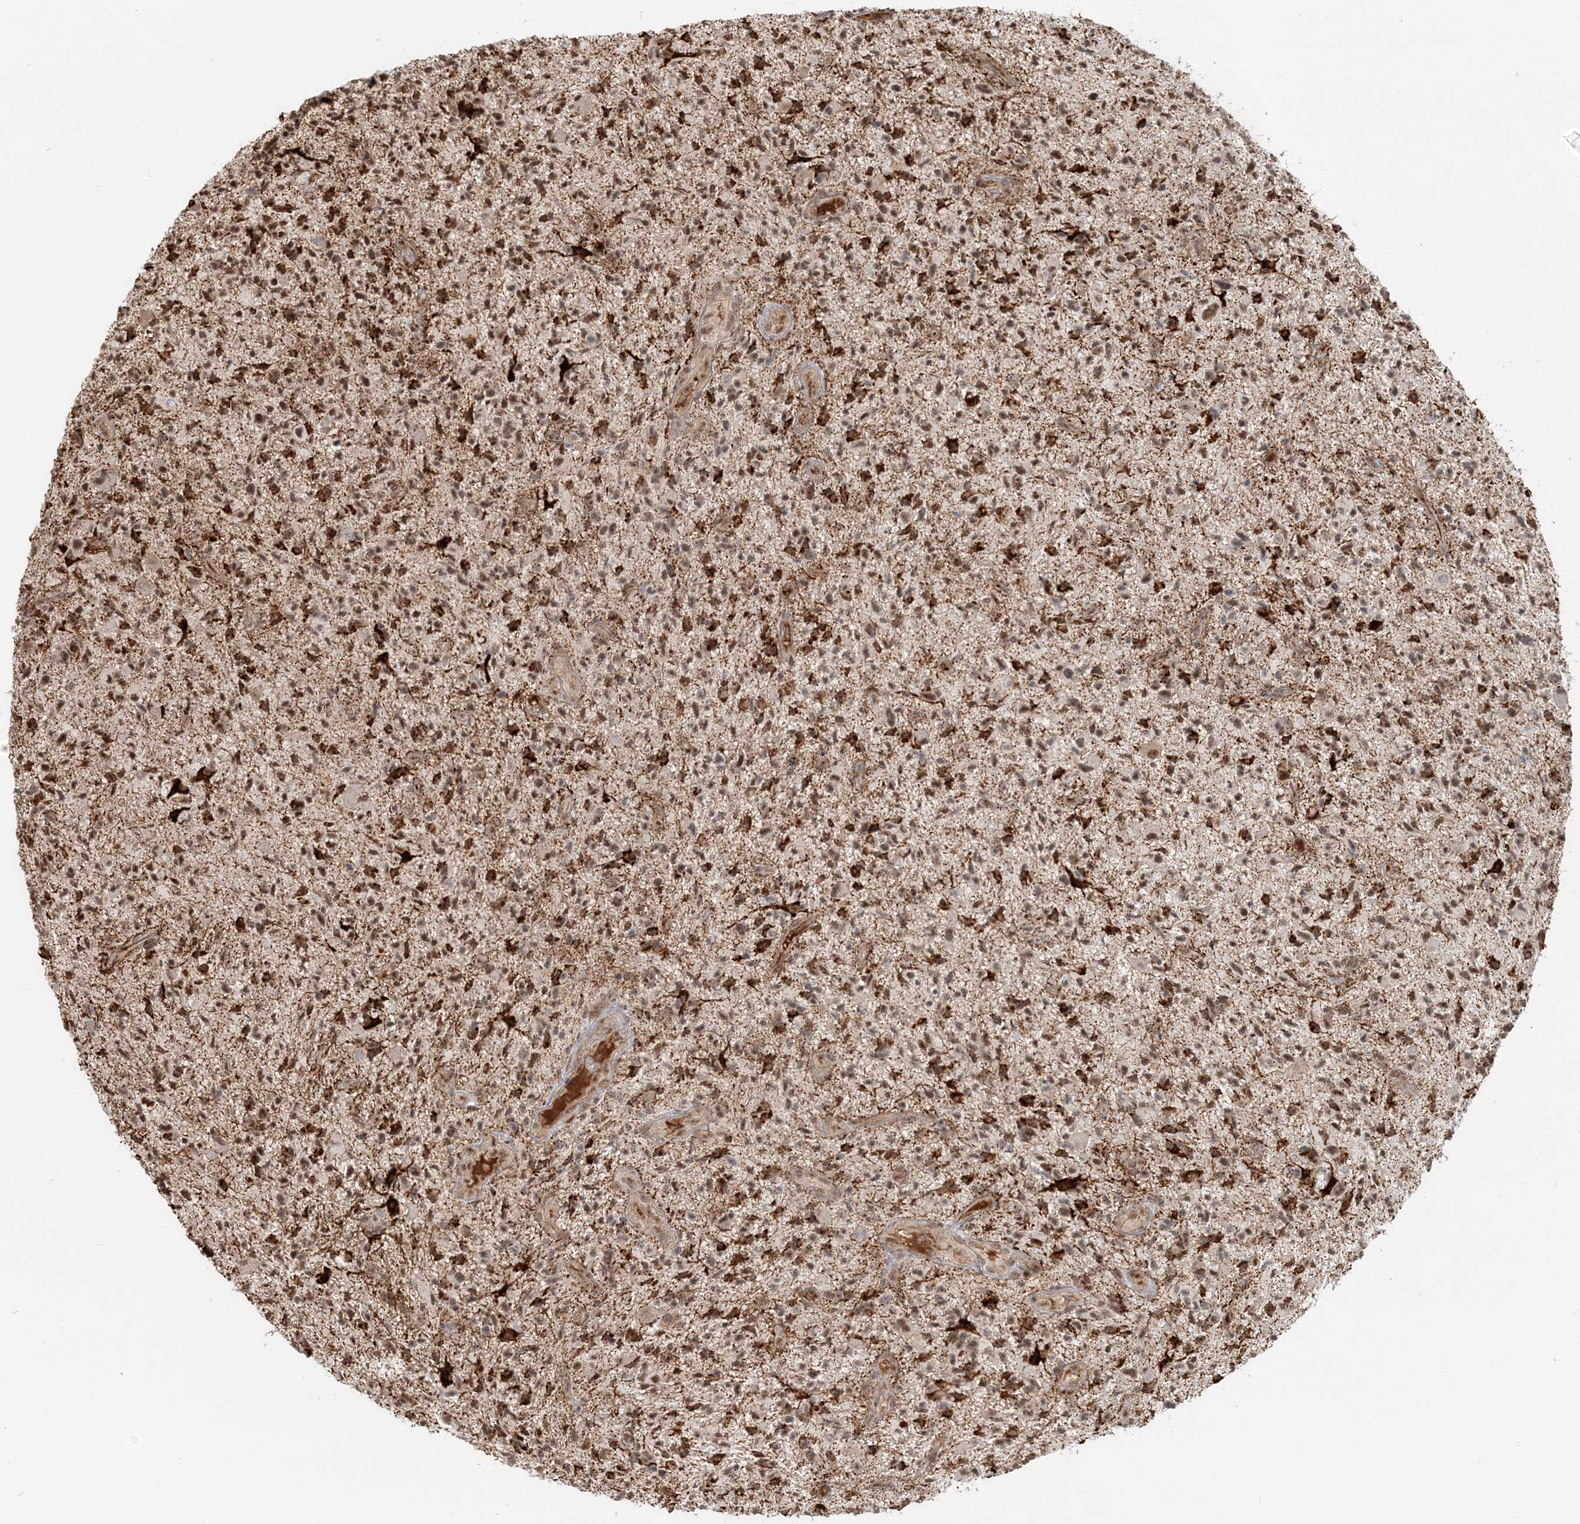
{"staining": {"intensity": "moderate", "quantity": ">75%", "location": "cytoplasmic/membranous,nuclear"}, "tissue": "glioma", "cell_type": "Tumor cells", "image_type": "cancer", "snomed": [{"axis": "morphology", "description": "Glioma, malignant, High grade"}, {"axis": "topography", "description": "Brain"}], "caption": "A brown stain highlights moderate cytoplasmic/membranous and nuclear staining of a protein in human malignant glioma (high-grade) tumor cells.", "gene": "SH3PXD2A", "patient": {"sex": "male", "age": 47}}